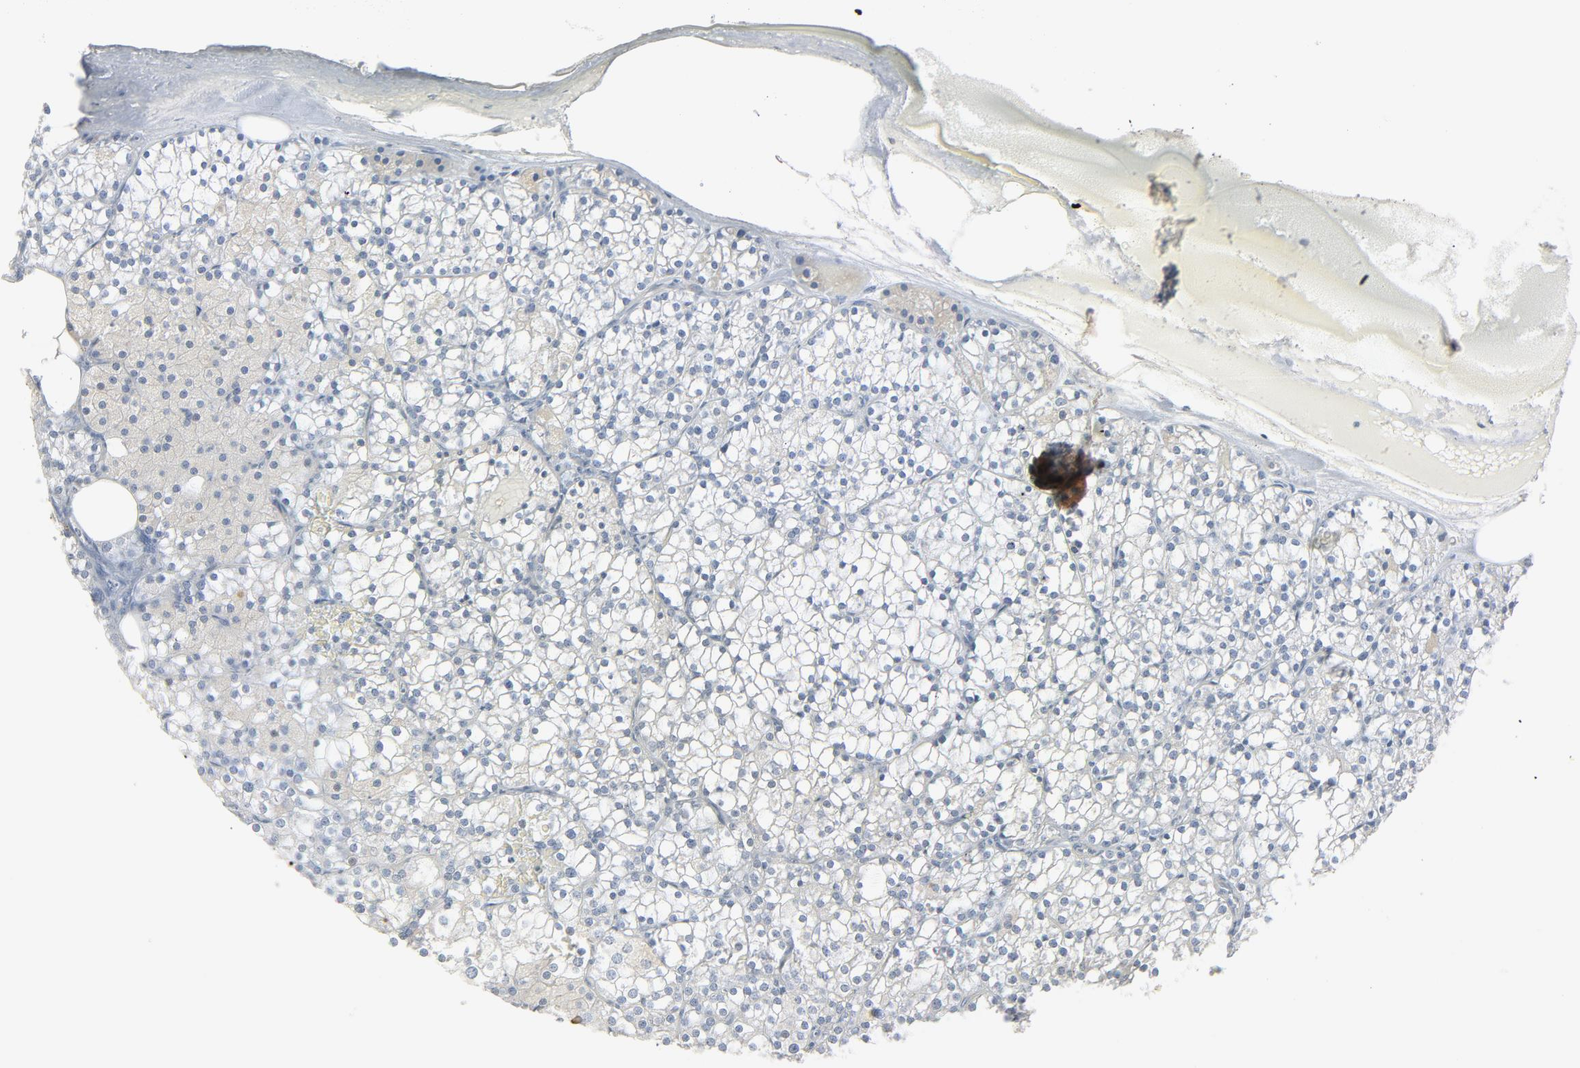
{"staining": {"intensity": "moderate", "quantity": ">75%", "location": "cytoplasmic/membranous"}, "tissue": "parathyroid gland", "cell_type": "Glandular cells", "image_type": "normal", "snomed": [{"axis": "morphology", "description": "Normal tissue, NOS"}, {"axis": "topography", "description": "Parathyroid gland"}], "caption": "Glandular cells demonstrate medium levels of moderate cytoplasmic/membranous staining in about >75% of cells in normal parathyroid gland.", "gene": "TRIOBP", "patient": {"sex": "female", "age": 63}}